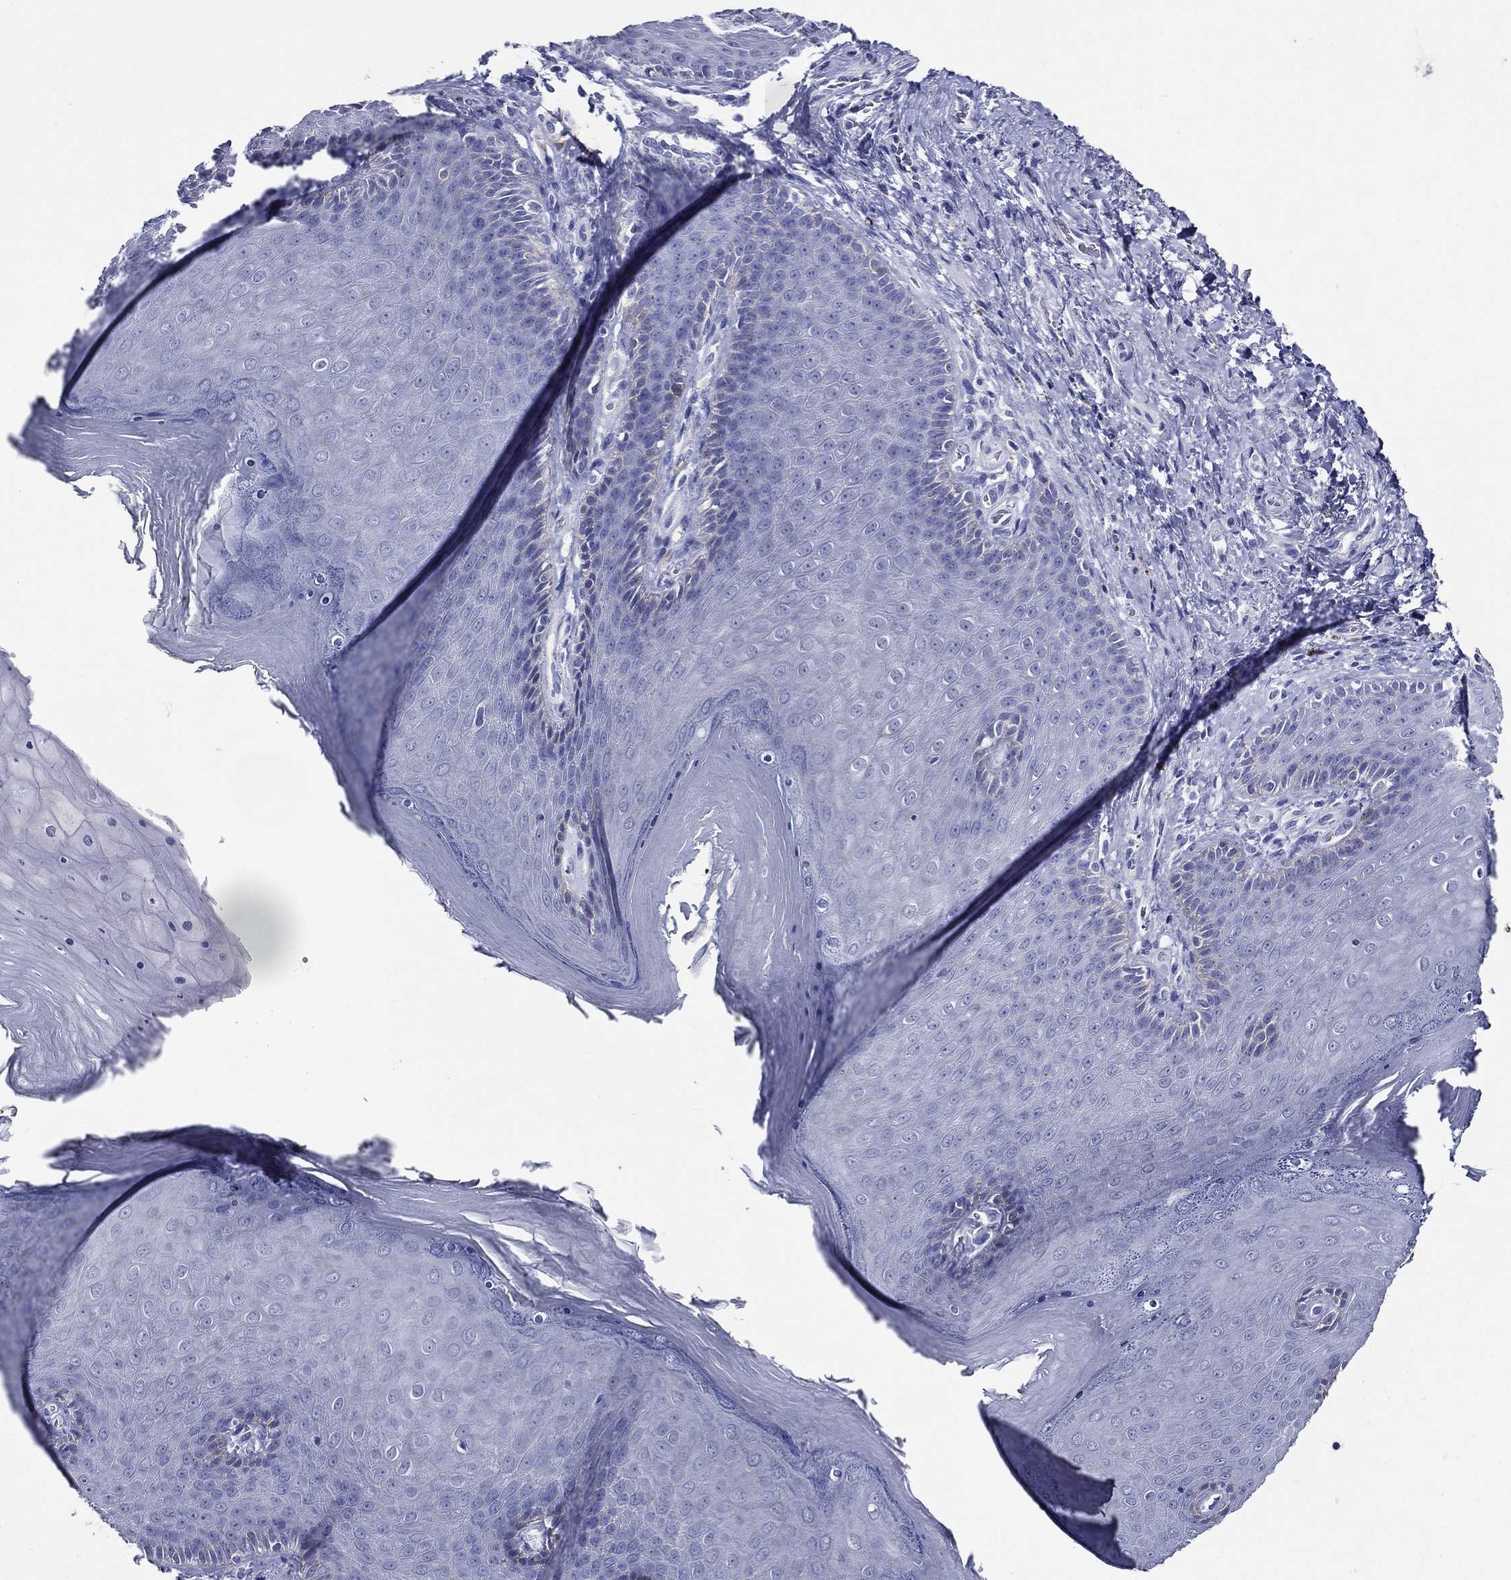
{"staining": {"intensity": "negative", "quantity": "none", "location": "none"}, "tissue": "skin", "cell_type": "Epidermal cells", "image_type": "normal", "snomed": [{"axis": "morphology", "description": "Normal tissue, NOS"}, {"axis": "topography", "description": "Skeletal muscle"}, {"axis": "topography", "description": "Anal"}, {"axis": "topography", "description": "Peripheral nerve tissue"}], "caption": "A micrograph of skin stained for a protein demonstrates no brown staining in epidermal cells. (DAB IHC, high magnification).", "gene": "ACE2", "patient": {"sex": "male", "age": 53}}